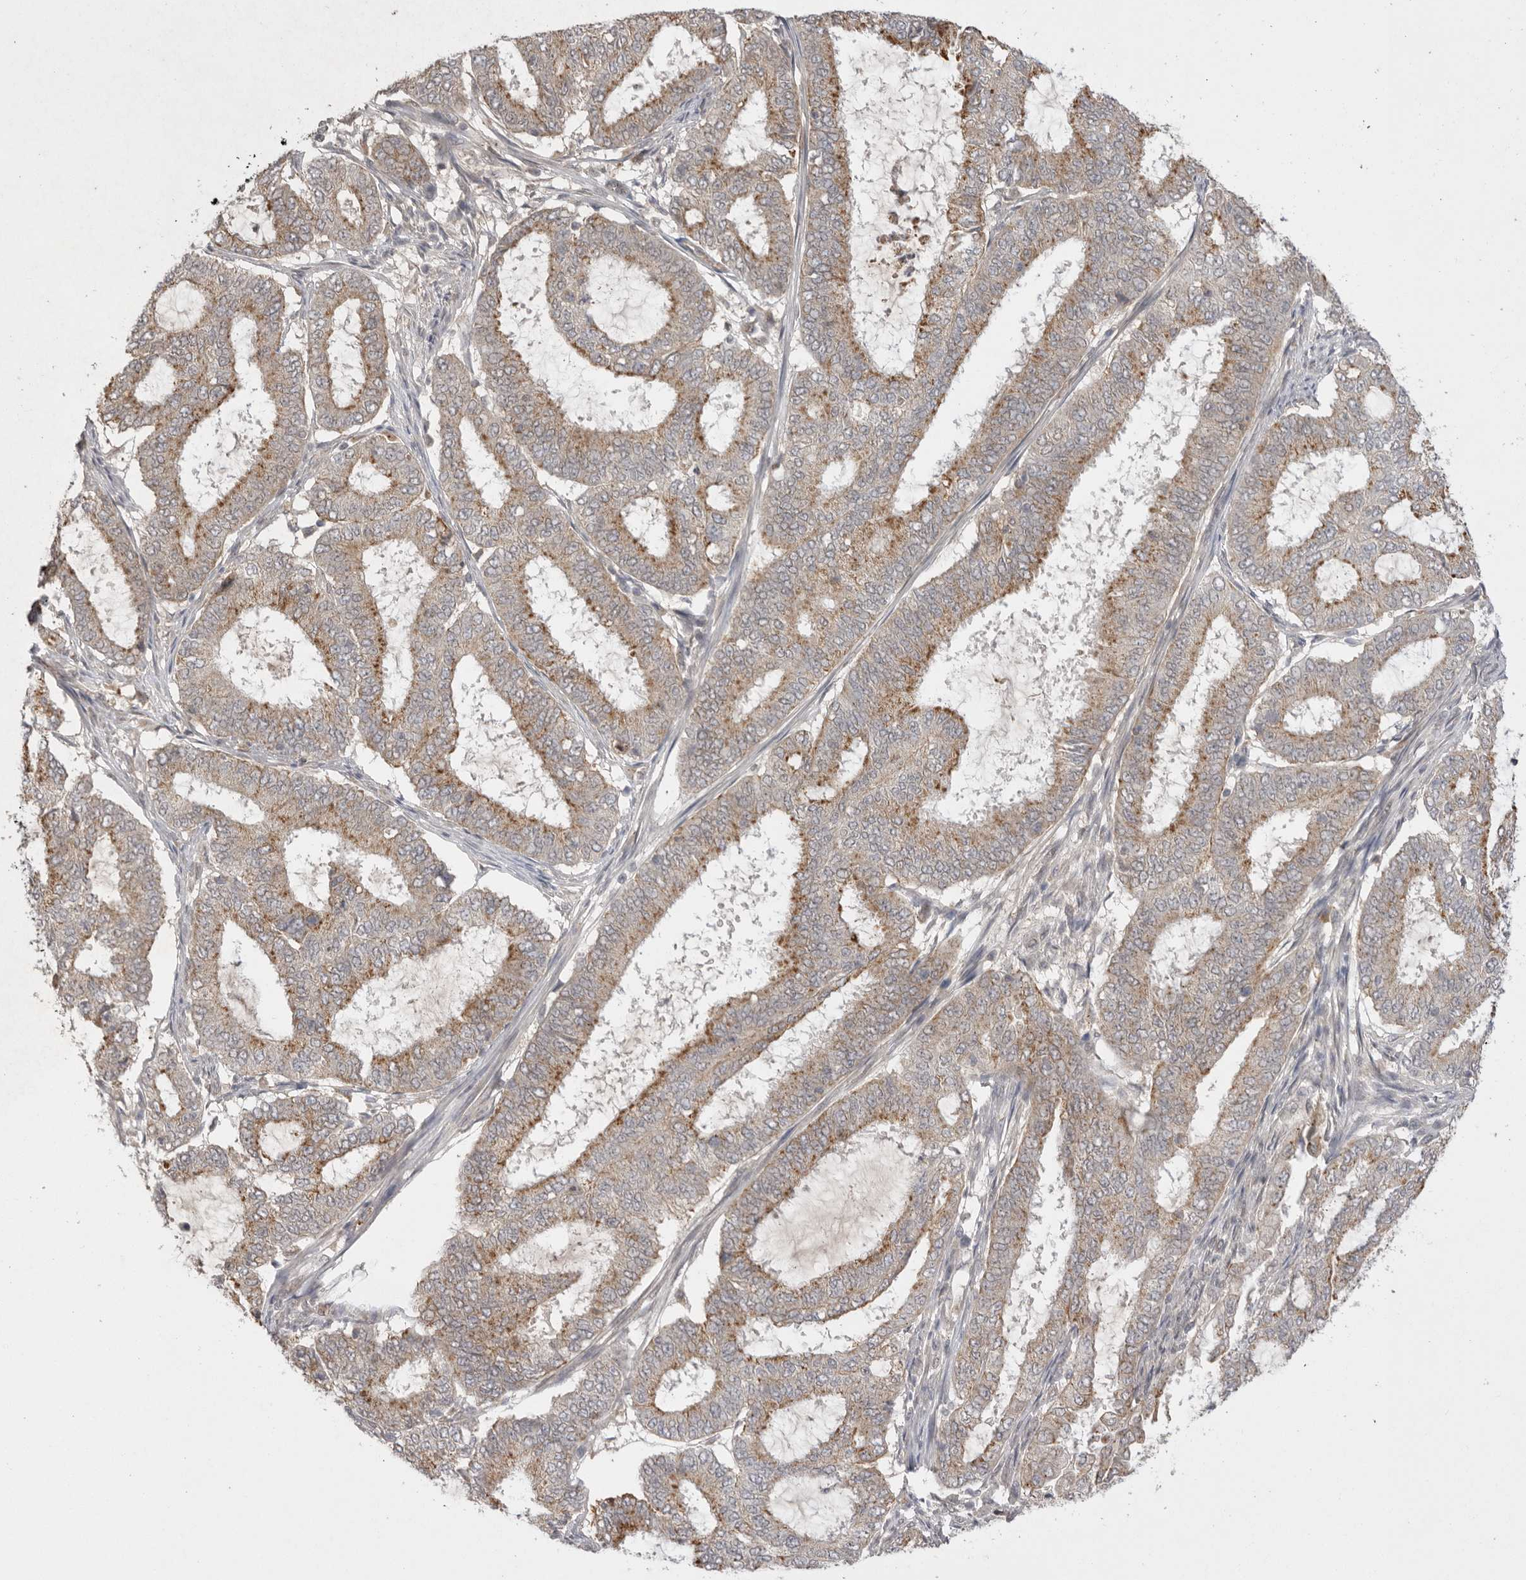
{"staining": {"intensity": "moderate", "quantity": "25%-75%", "location": "cytoplasmic/membranous"}, "tissue": "endometrial cancer", "cell_type": "Tumor cells", "image_type": "cancer", "snomed": [{"axis": "morphology", "description": "Adenocarcinoma, NOS"}, {"axis": "topography", "description": "Endometrium"}], "caption": "IHC photomicrograph of adenocarcinoma (endometrial) stained for a protein (brown), which reveals medium levels of moderate cytoplasmic/membranous positivity in about 25%-75% of tumor cells.", "gene": "TLR3", "patient": {"sex": "female", "age": 51}}